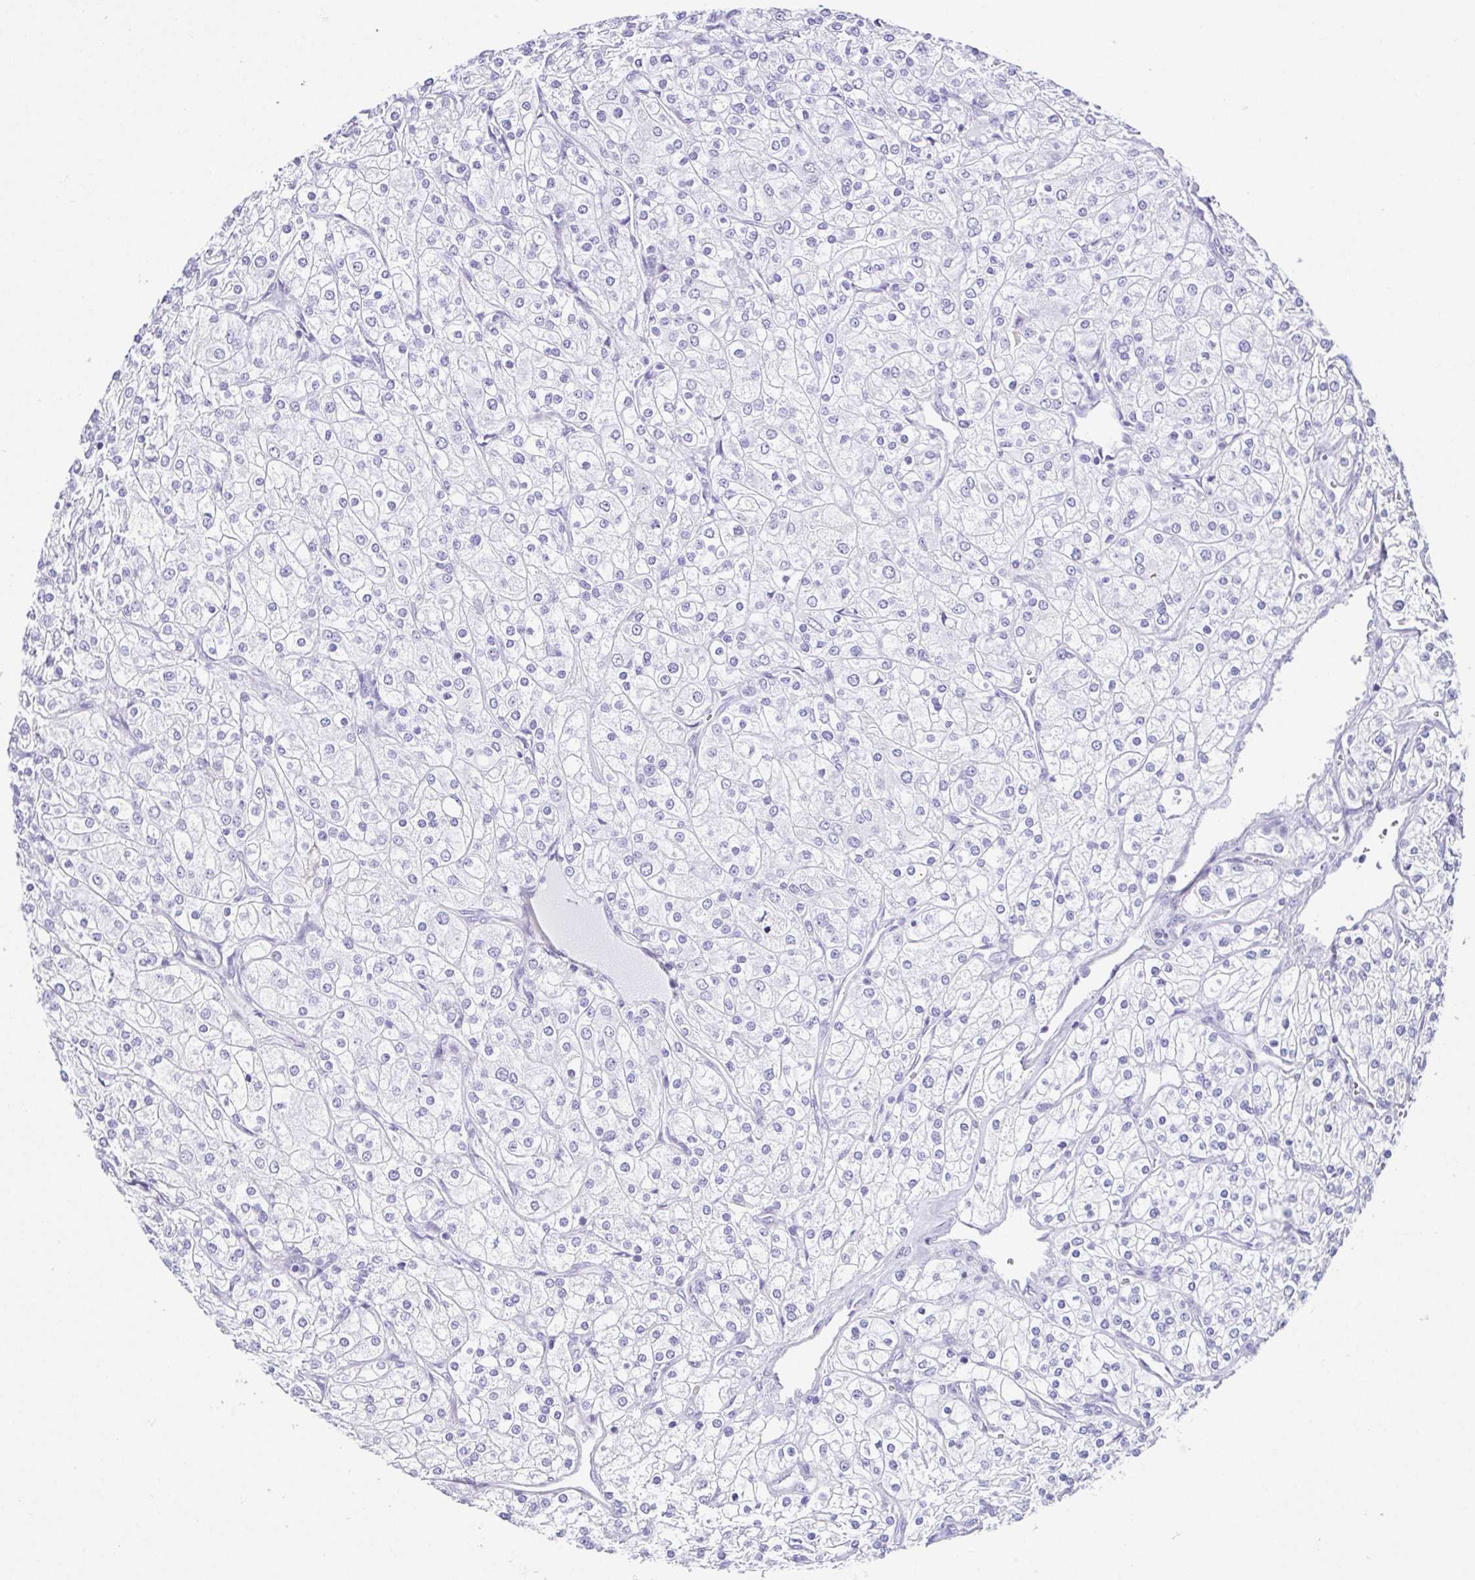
{"staining": {"intensity": "negative", "quantity": "none", "location": "none"}, "tissue": "renal cancer", "cell_type": "Tumor cells", "image_type": "cancer", "snomed": [{"axis": "morphology", "description": "Adenocarcinoma, NOS"}, {"axis": "topography", "description": "Kidney"}], "caption": "IHC photomicrograph of human renal cancer stained for a protein (brown), which displays no positivity in tumor cells.", "gene": "ESX1", "patient": {"sex": "male", "age": 80}}